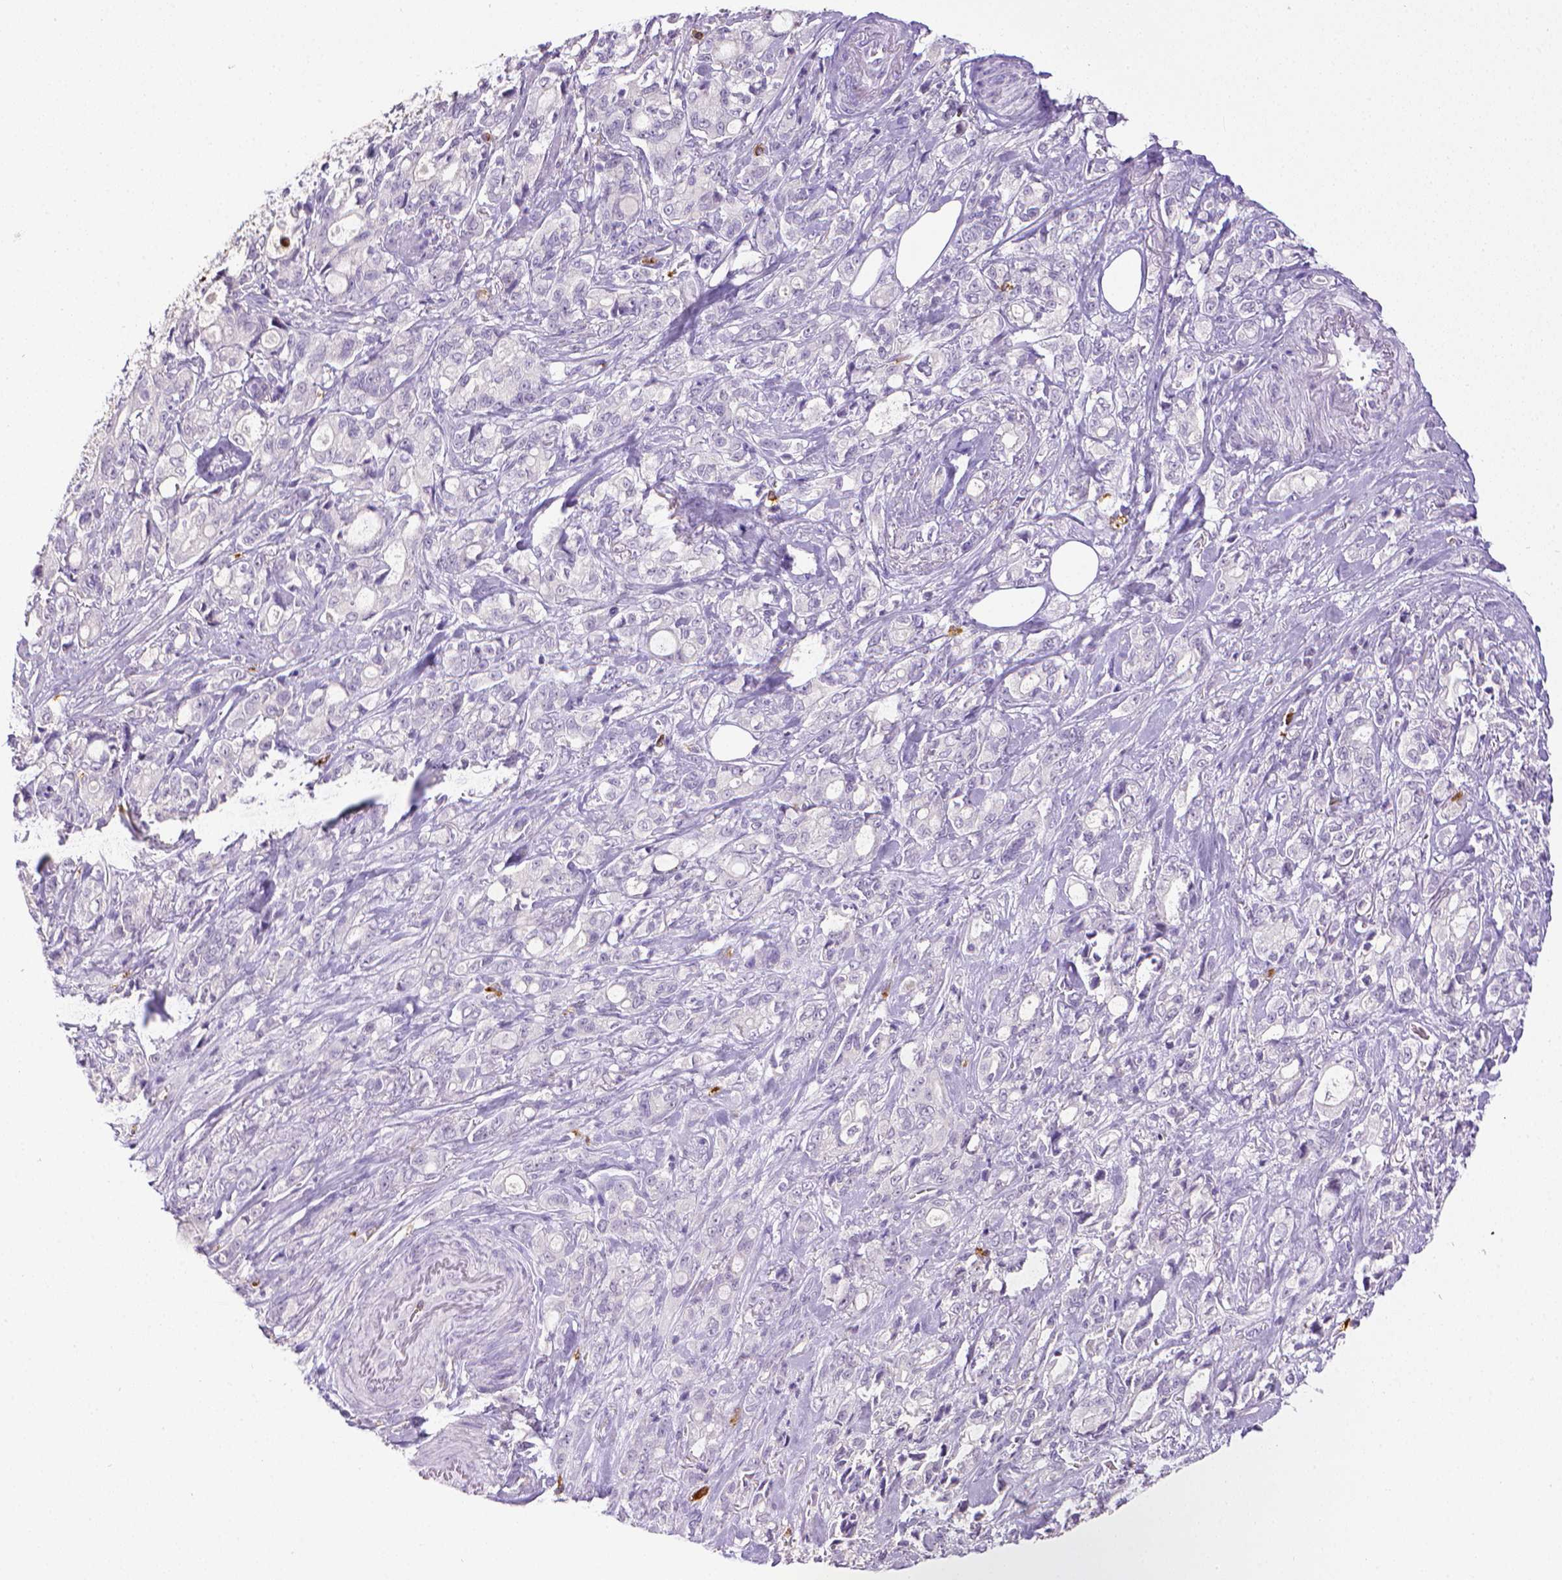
{"staining": {"intensity": "negative", "quantity": "none", "location": "none"}, "tissue": "stomach cancer", "cell_type": "Tumor cells", "image_type": "cancer", "snomed": [{"axis": "morphology", "description": "Adenocarcinoma, NOS"}, {"axis": "topography", "description": "Stomach"}], "caption": "There is no significant expression in tumor cells of stomach cancer.", "gene": "ITGAM", "patient": {"sex": "male", "age": 63}}